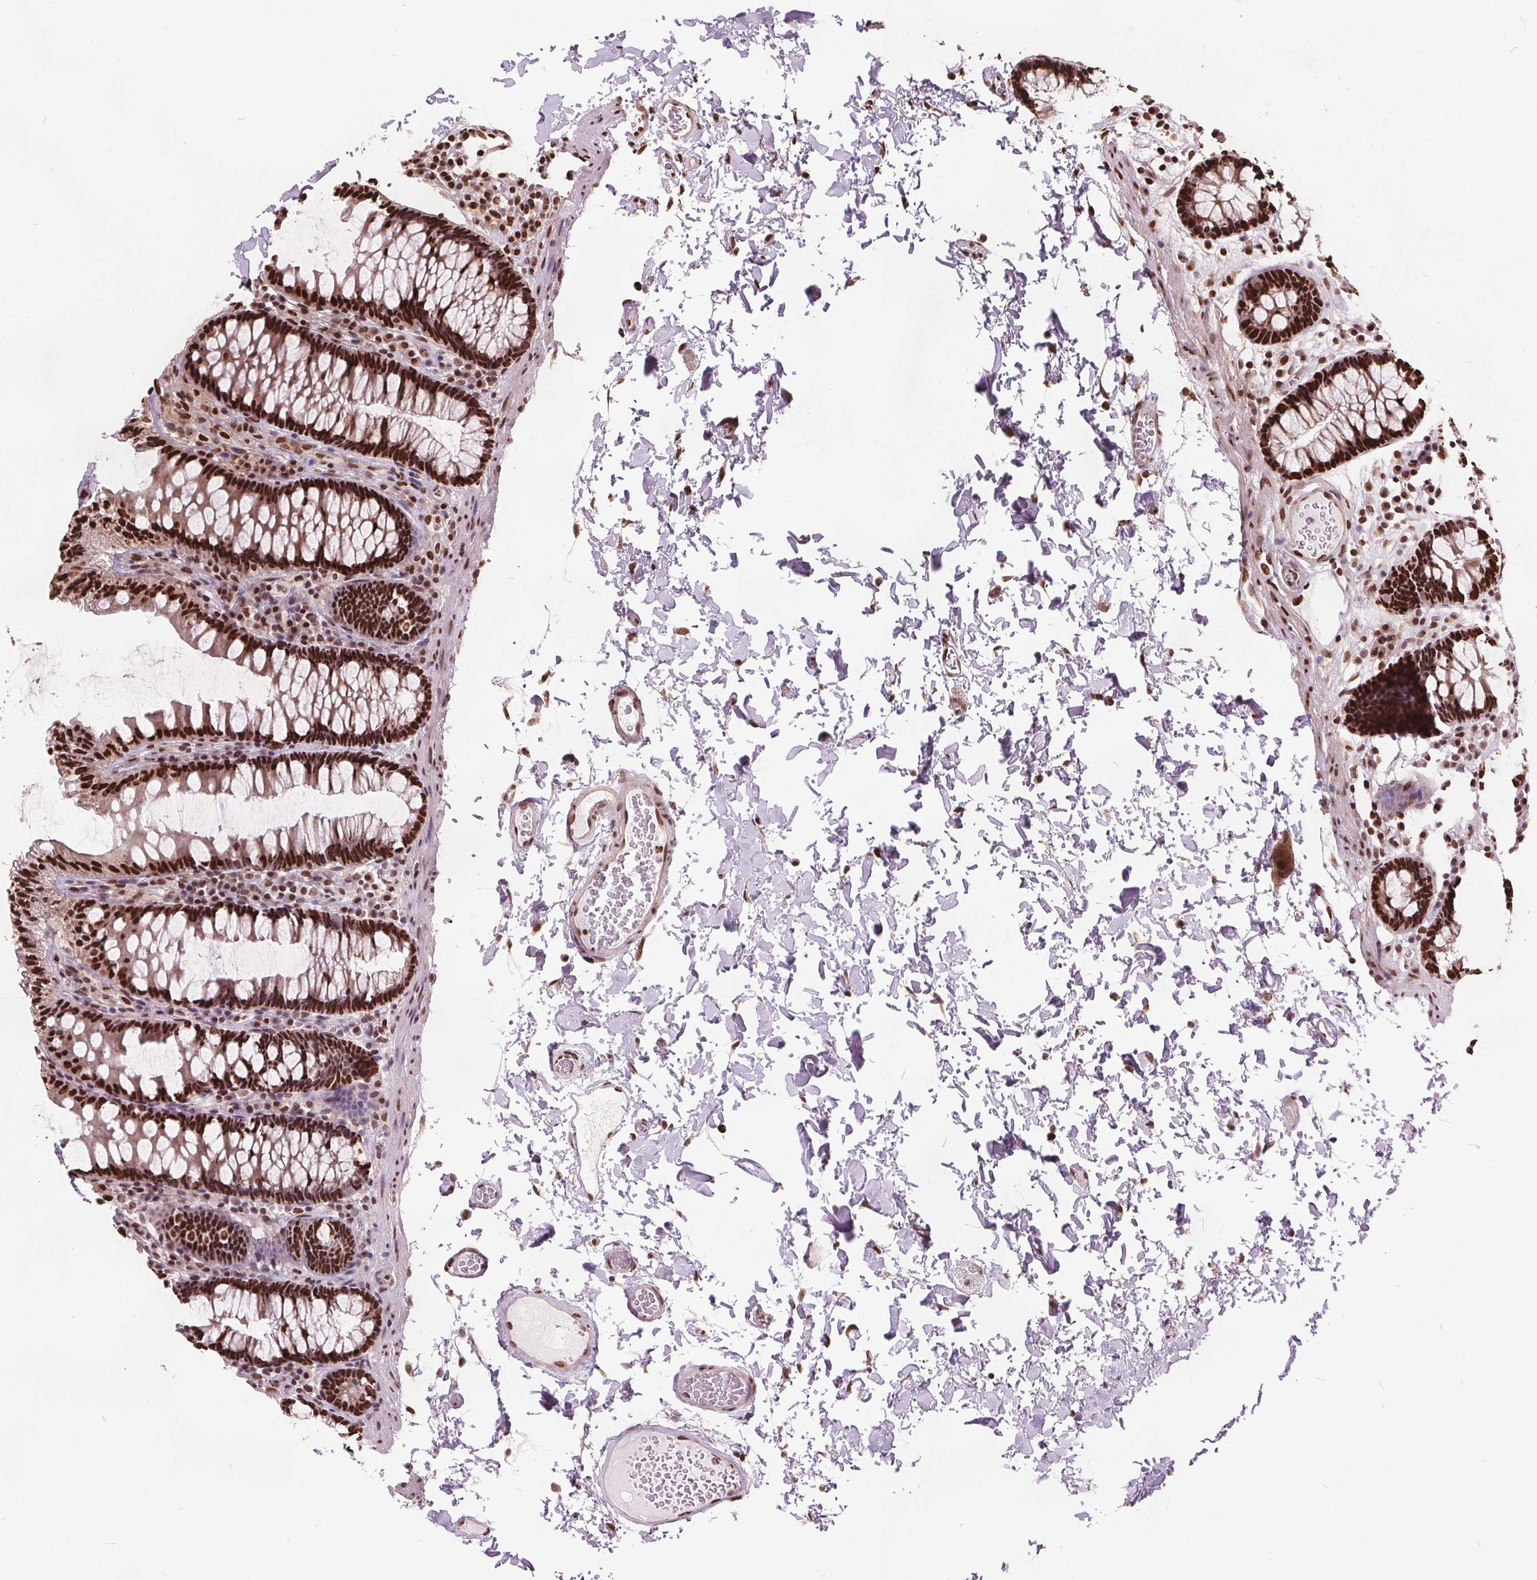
{"staining": {"intensity": "moderate", "quantity": ">75%", "location": "nuclear"}, "tissue": "colon", "cell_type": "Endothelial cells", "image_type": "normal", "snomed": [{"axis": "morphology", "description": "Normal tissue, NOS"}, {"axis": "topography", "description": "Colon"}, {"axis": "topography", "description": "Peripheral nerve tissue"}], "caption": "Benign colon demonstrates moderate nuclear expression in about >75% of endothelial cells, visualized by immunohistochemistry.", "gene": "ISLR2", "patient": {"sex": "male", "age": 84}}